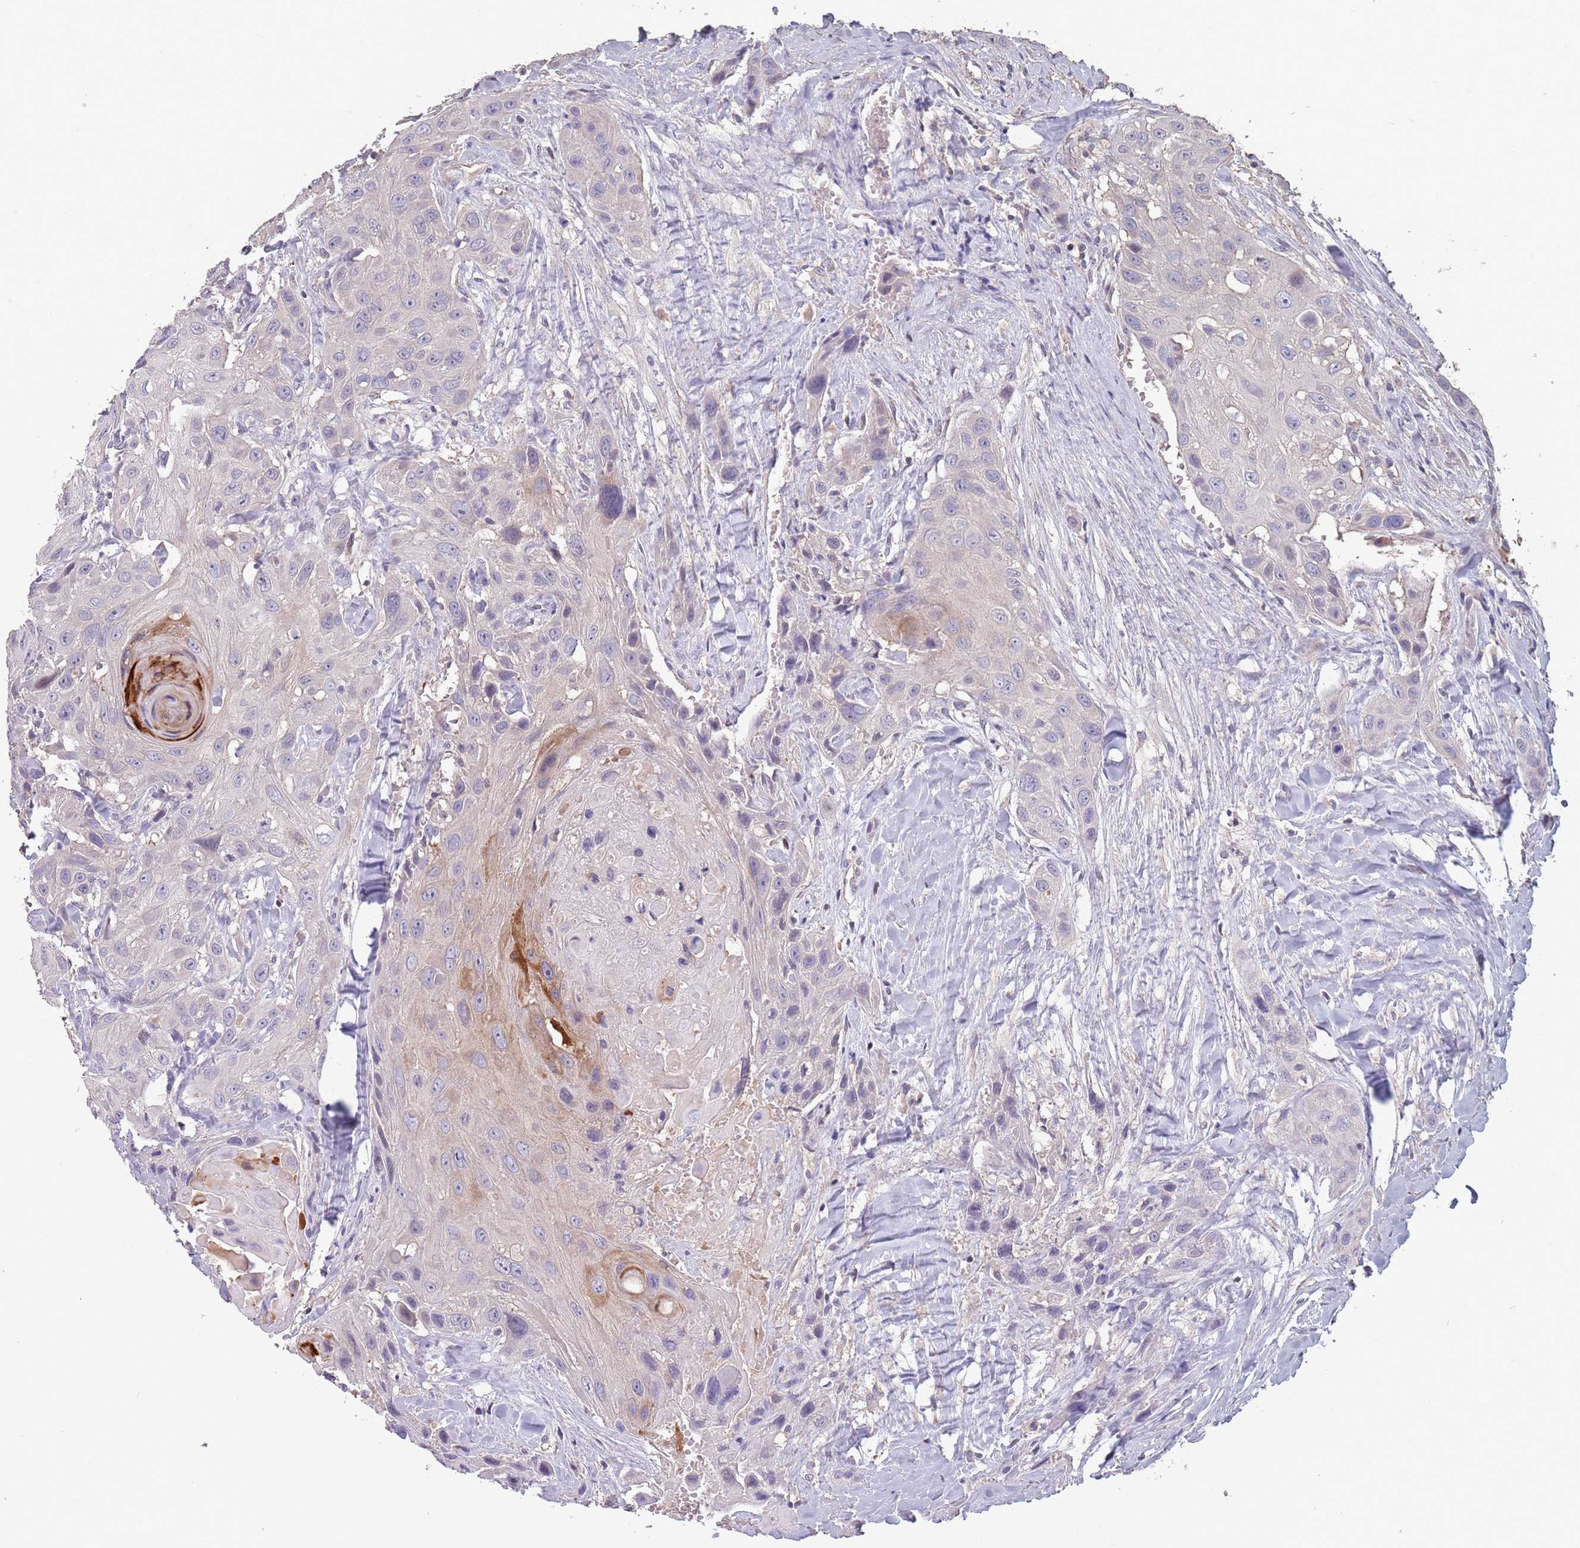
{"staining": {"intensity": "negative", "quantity": "none", "location": "none"}, "tissue": "head and neck cancer", "cell_type": "Tumor cells", "image_type": "cancer", "snomed": [{"axis": "morphology", "description": "Squamous cell carcinoma, NOS"}, {"axis": "topography", "description": "Head-Neck"}], "caption": "Head and neck cancer was stained to show a protein in brown. There is no significant staining in tumor cells.", "gene": "MBD3L1", "patient": {"sex": "male", "age": 81}}